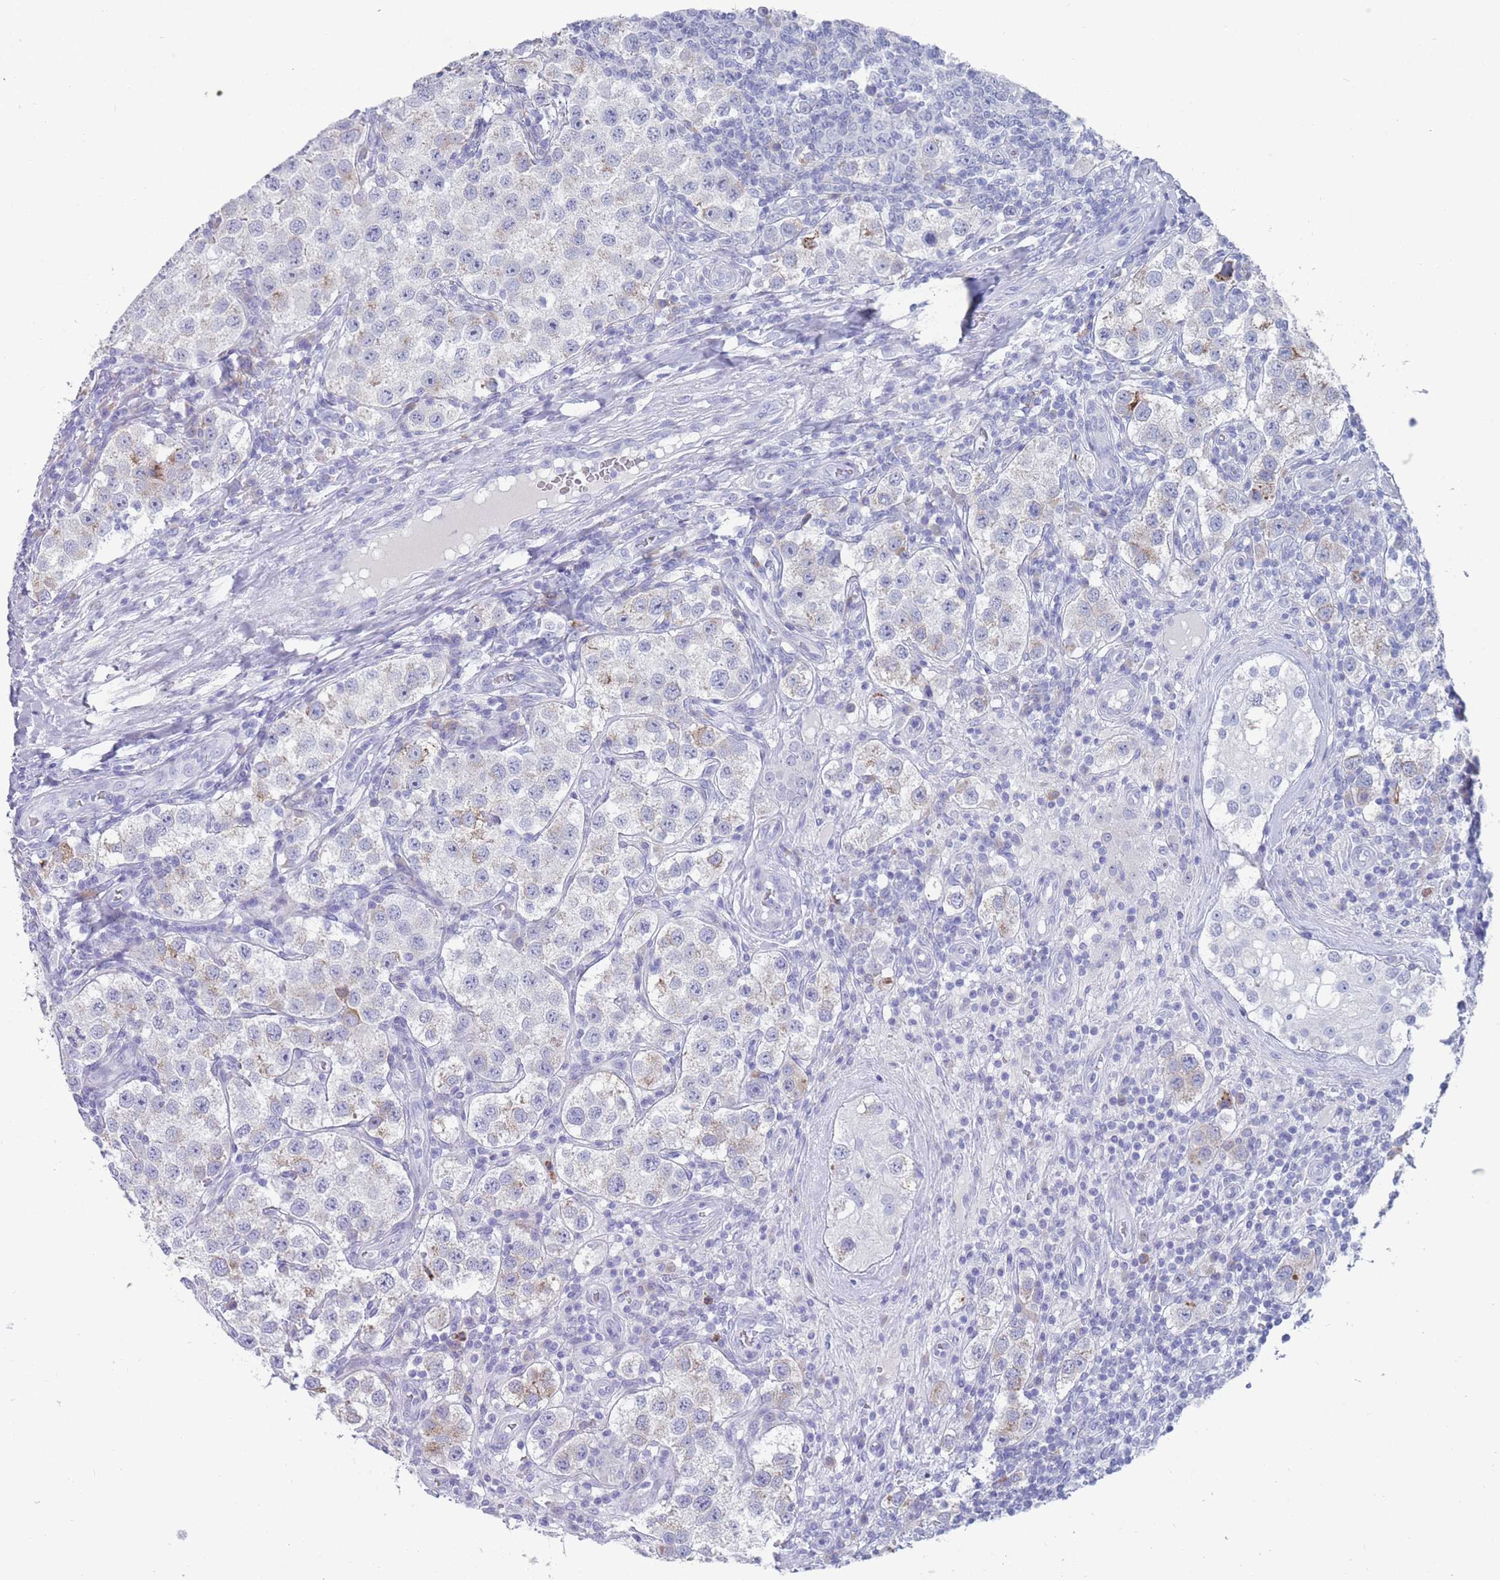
{"staining": {"intensity": "negative", "quantity": "none", "location": "none"}, "tissue": "testis cancer", "cell_type": "Tumor cells", "image_type": "cancer", "snomed": [{"axis": "morphology", "description": "Seminoma, NOS"}, {"axis": "topography", "description": "Testis"}], "caption": "Tumor cells are negative for brown protein staining in testis cancer.", "gene": "ST8SIA5", "patient": {"sex": "male", "age": 37}}